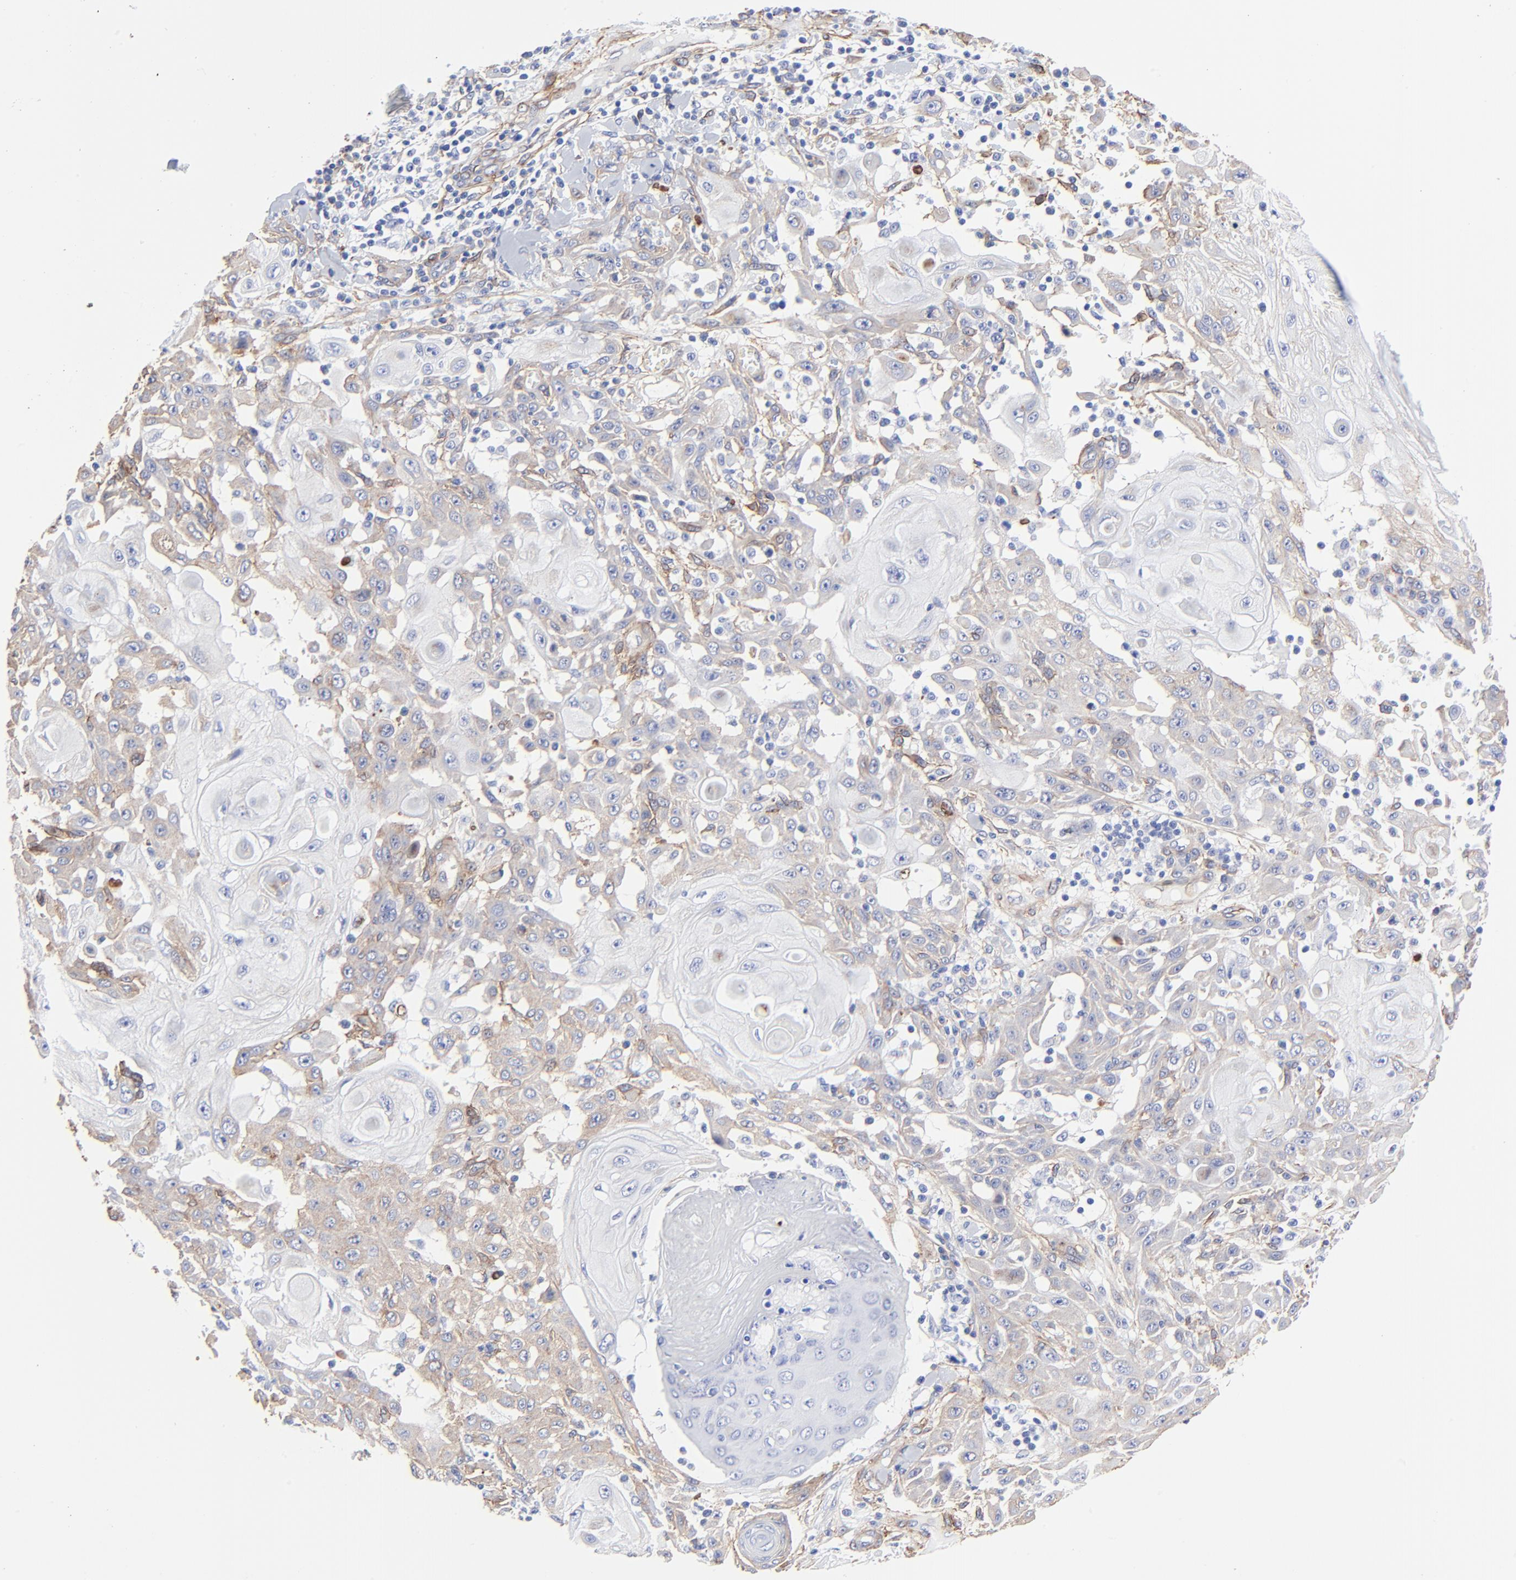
{"staining": {"intensity": "weak", "quantity": ">75%", "location": "cytoplasmic/membranous"}, "tissue": "skin cancer", "cell_type": "Tumor cells", "image_type": "cancer", "snomed": [{"axis": "morphology", "description": "Squamous cell carcinoma, NOS"}, {"axis": "topography", "description": "Skin"}], "caption": "Skin squamous cell carcinoma stained for a protein demonstrates weak cytoplasmic/membranous positivity in tumor cells.", "gene": "CAV1", "patient": {"sex": "male", "age": 24}}